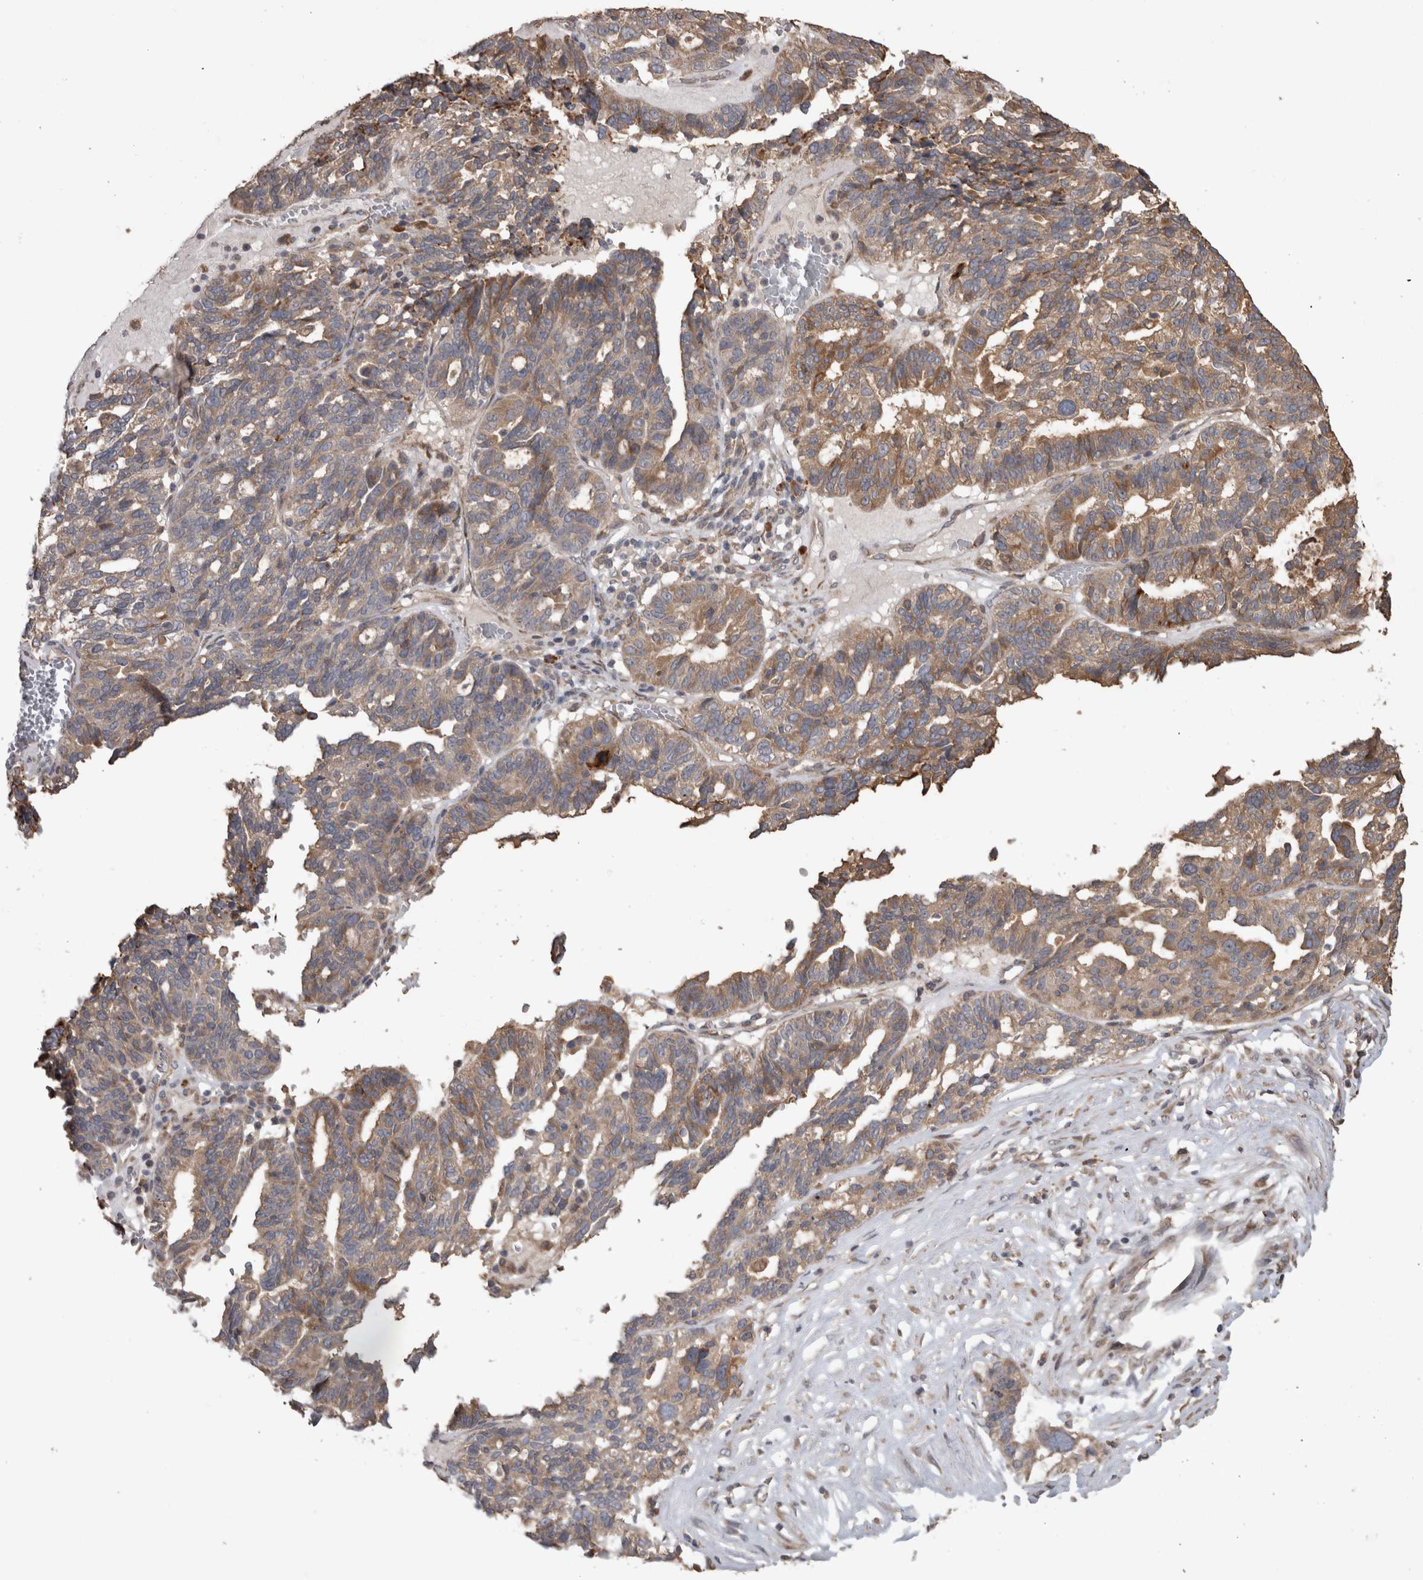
{"staining": {"intensity": "moderate", "quantity": "<25%", "location": "cytoplasmic/membranous"}, "tissue": "ovarian cancer", "cell_type": "Tumor cells", "image_type": "cancer", "snomed": [{"axis": "morphology", "description": "Cystadenocarcinoma, serous, NOS"}, {"axis": "topography", "description": "Ovary"}], "caption": "Ovarian cancer (serous cystadenocarcinoma) was stained to show a protein in brown. There is low levels of moderate cytoplasmic/membranous staining in about <25% of tumor cells.", "gene": "TBCE", "patient": {"sex": "female", "age": 59}}